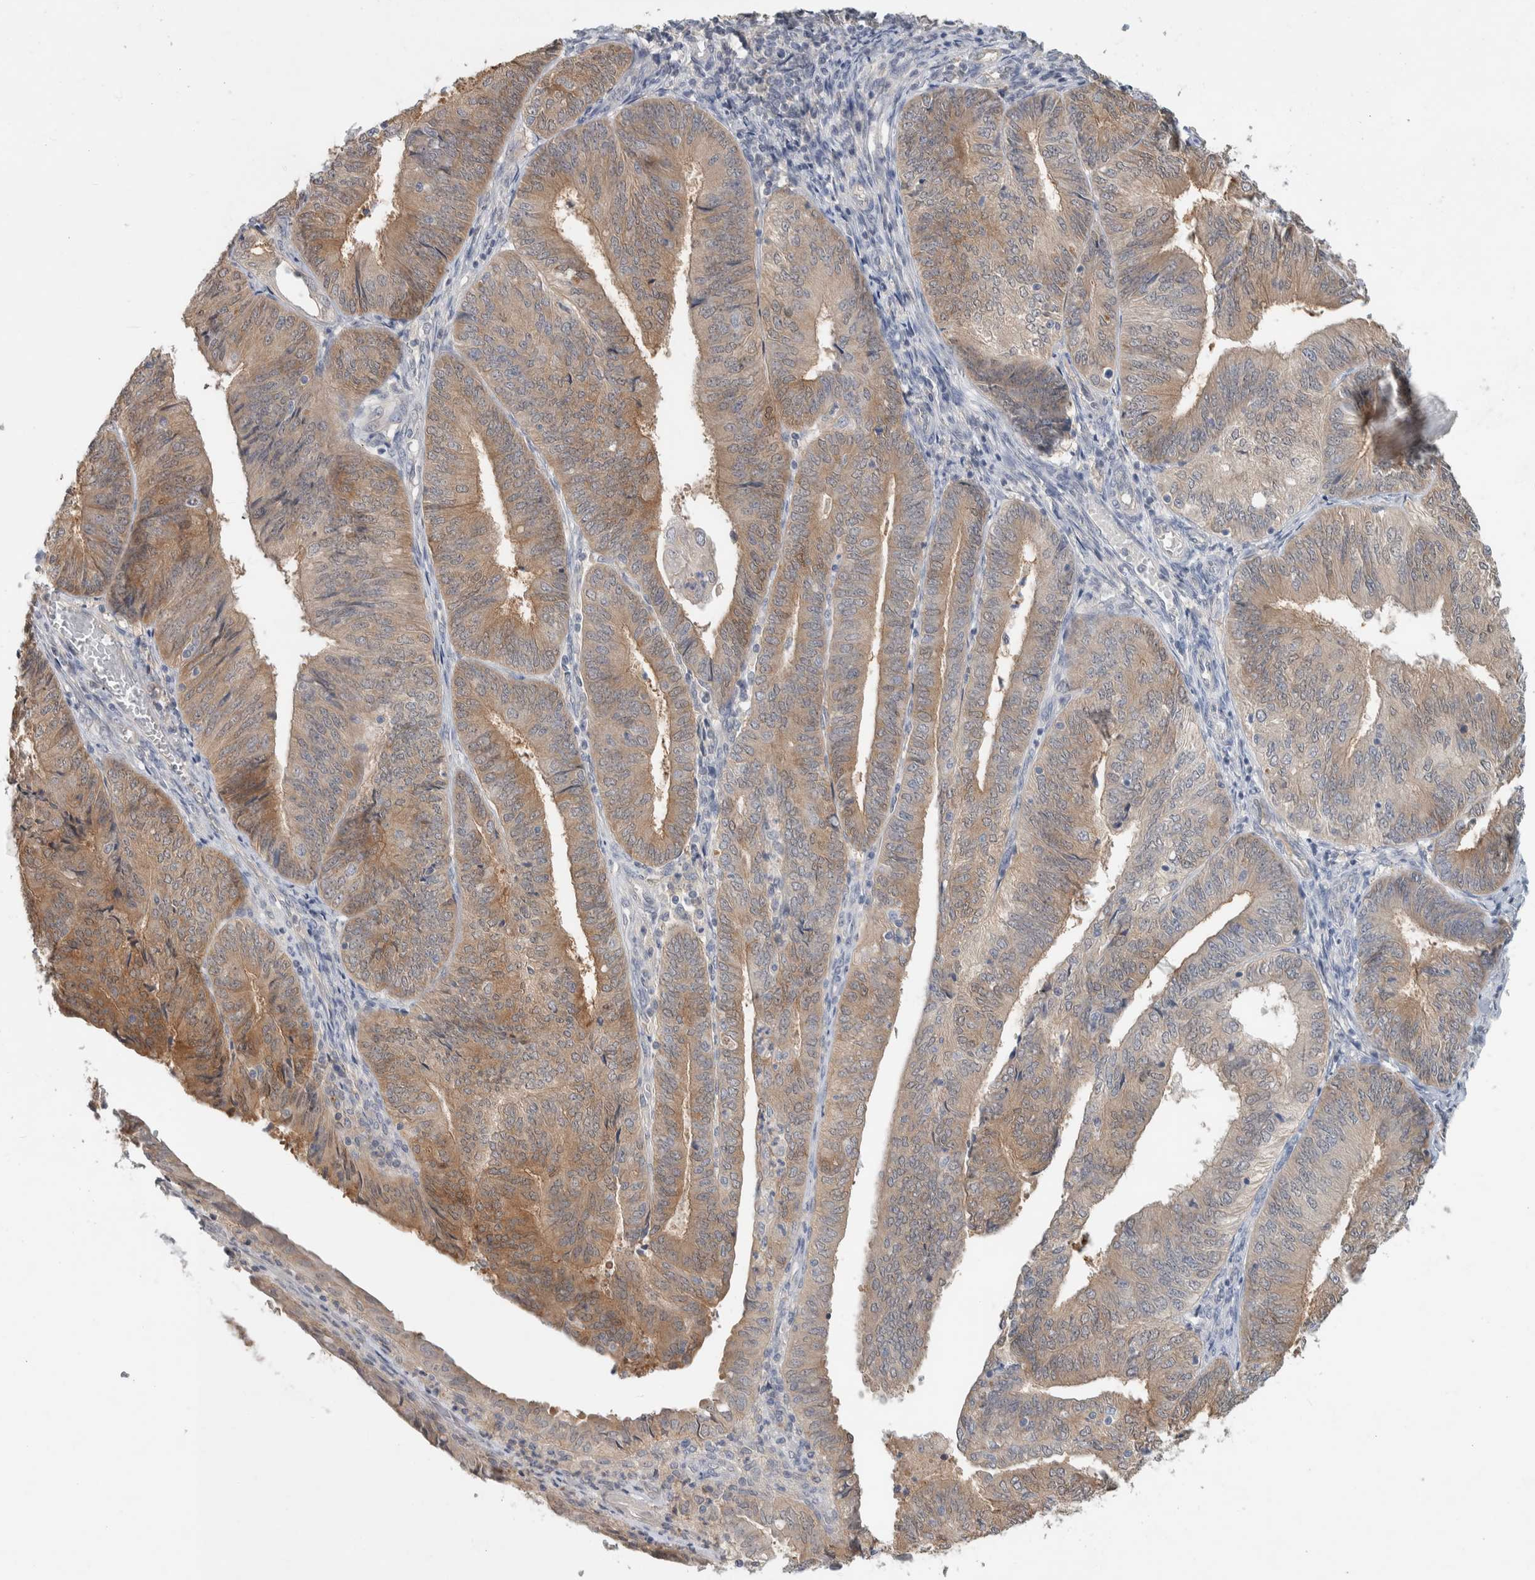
{"staining": {"intensity": "moderate", "quantity": "25%-75%", "location": "cytoplasmic/membranous"}, "tissue": "endometrial cancer", "cell_type": "Tumor cells", "image_type": "cancer", "snomed": [{"axis": "morphology", "description": "Adenocarcinoma, NOS"}, {"axis": "topography", "description": "Endometrium"}], "caption": "Protein expression analysis of human endometrial cancer reveals moderate cytoplasmic/membranous staining in approximately 25%-75% of tumor cells. The staining was performed using DAB (3,3'-diaminobenzidine) to visualize the protein expression in brown, while the nuclei were stained in blue with hematoxylin (Magnification: 20x).", "gene": "DEPTOR", "patient": {"sex": "female", "age": 58}}